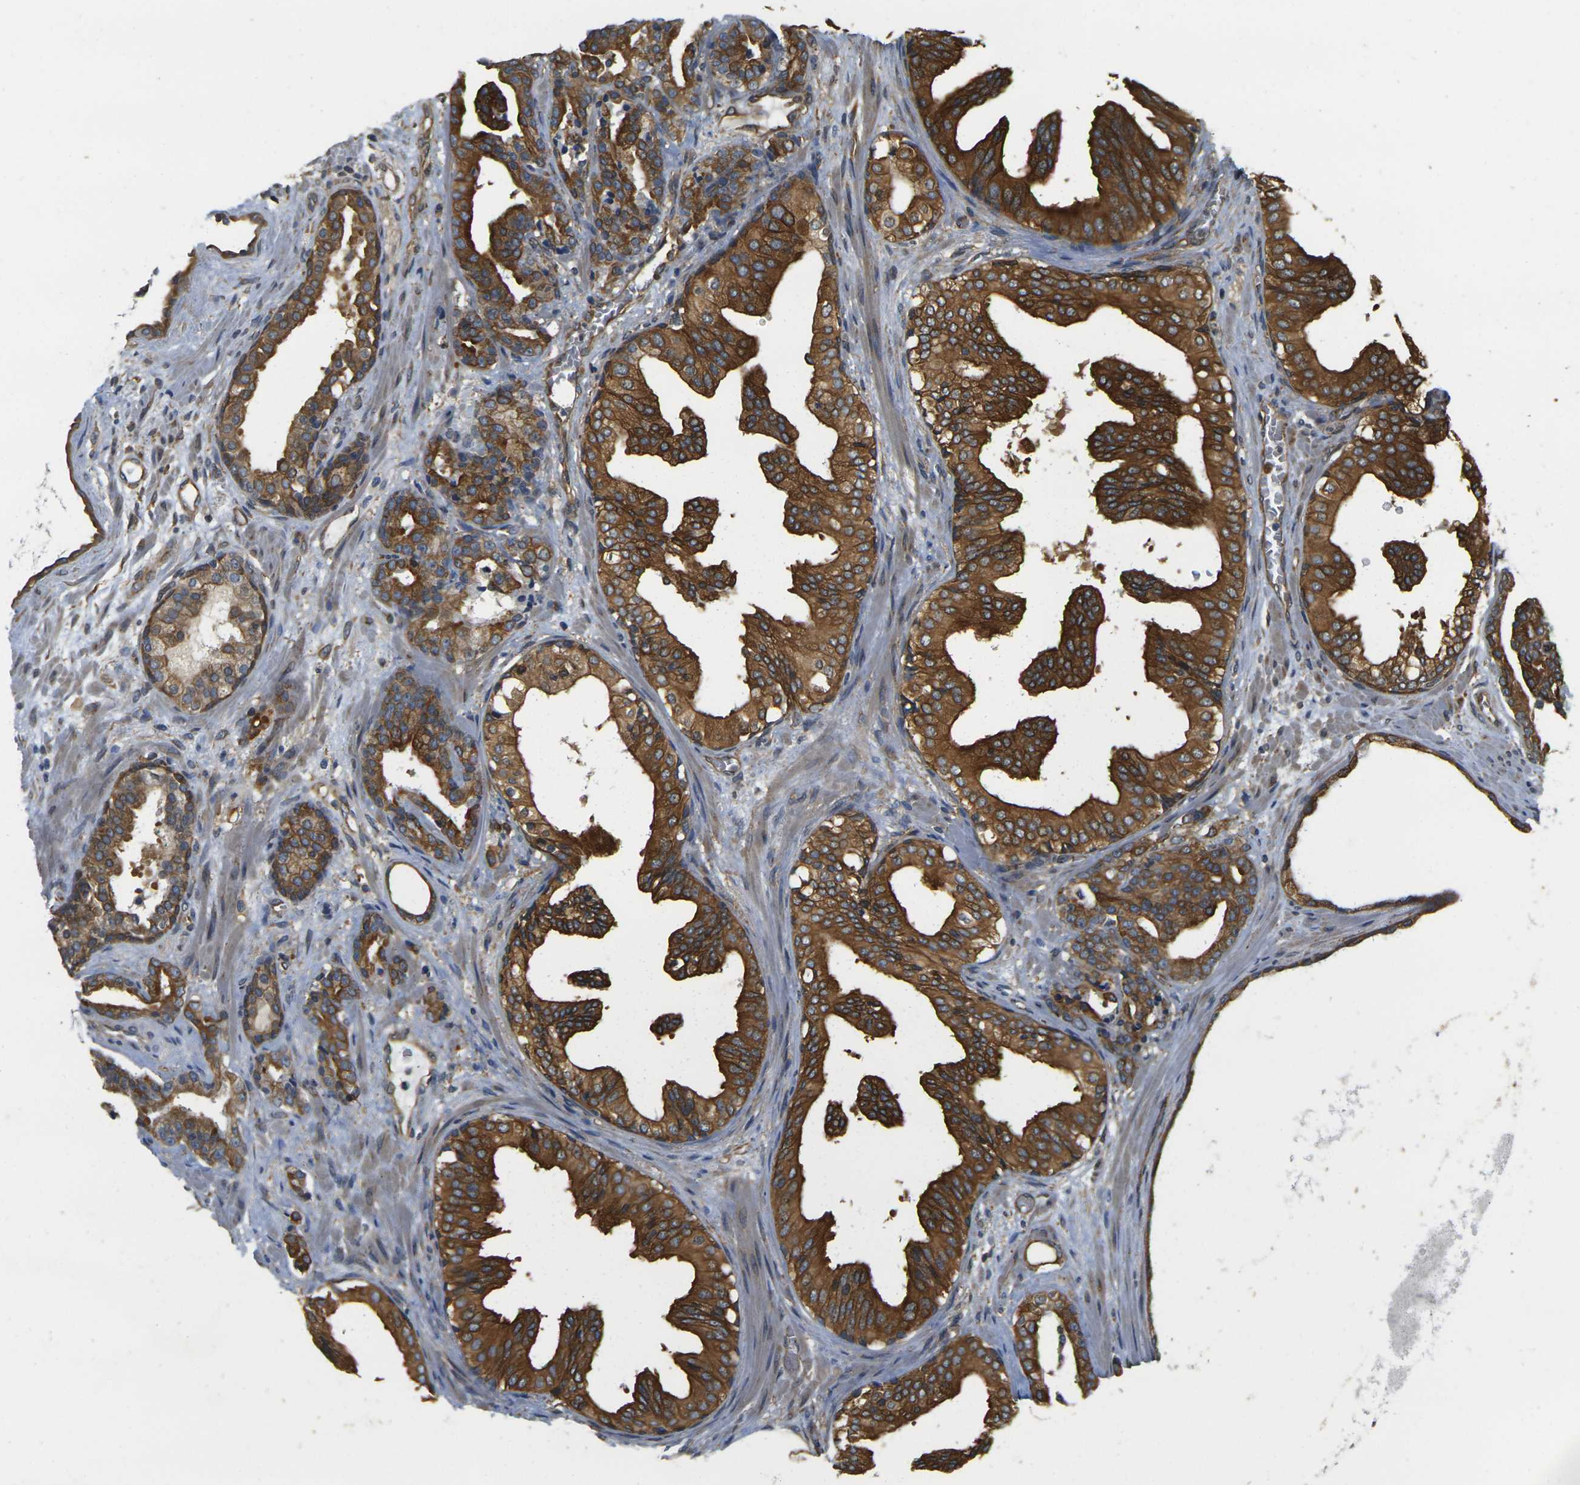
{"staining": {"intensity": "strong", "quantity": ">75%", "location": "cytoplasmic/membranous"}, "tissue": "prostate cancer", "cell_type": "Tumor cells", "image_type": "cancer", "snomed": [{"axis": "morphology", "description": "Adenocarcinoma, Low grade"}, {"axis": "topography", "description": "Prostate"}], "caption": "Immunohistochemistry (IHC) image of human prostate cancer stained for a protein (brown), which exhibits high levels of strong cytoplasmic/membranous expression in about >75% of tumor cells.", "gene": "CAST", "patient": {"sex": "male", "age": 63}}